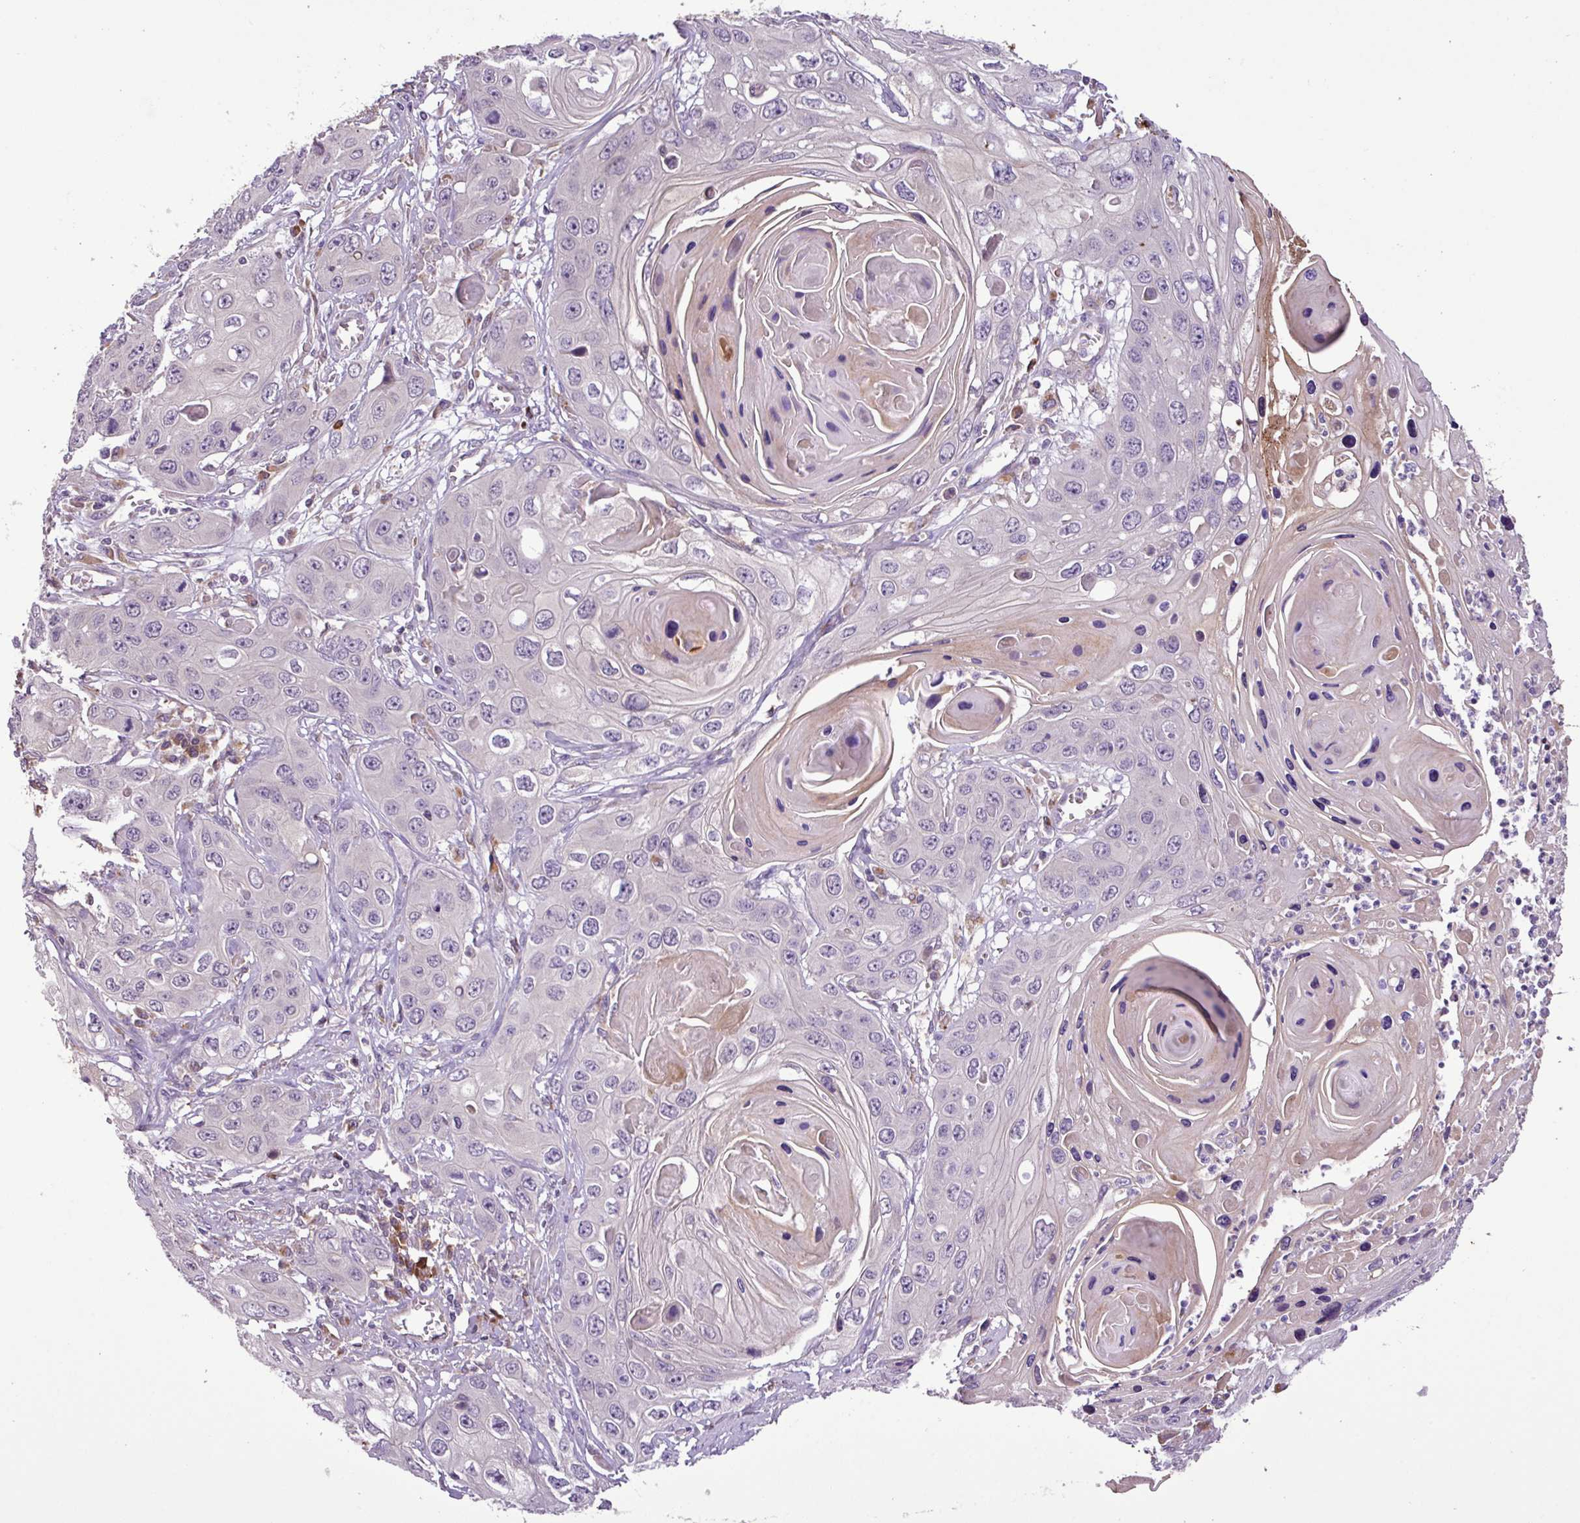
{"staining": {"intensity": "weak", "quantity": "<25%", "location": "cytoplasmic/membranous"}, "tissue": "skin cancer", "cell_type": "Tumor cells", "image_type": "cancer", "snomed": [{"axis": "morphology", "description": "Squamous cell carcinoma, NOS"}, {"axis": "topography", "description": "Skin"}], "caption": "IHC of human skin cancer (squamous cell carcinoma) exhibits no positivity in tumor cells.", "gene": "ZNF266", "patient": {"sex": "male", "age": 55}}